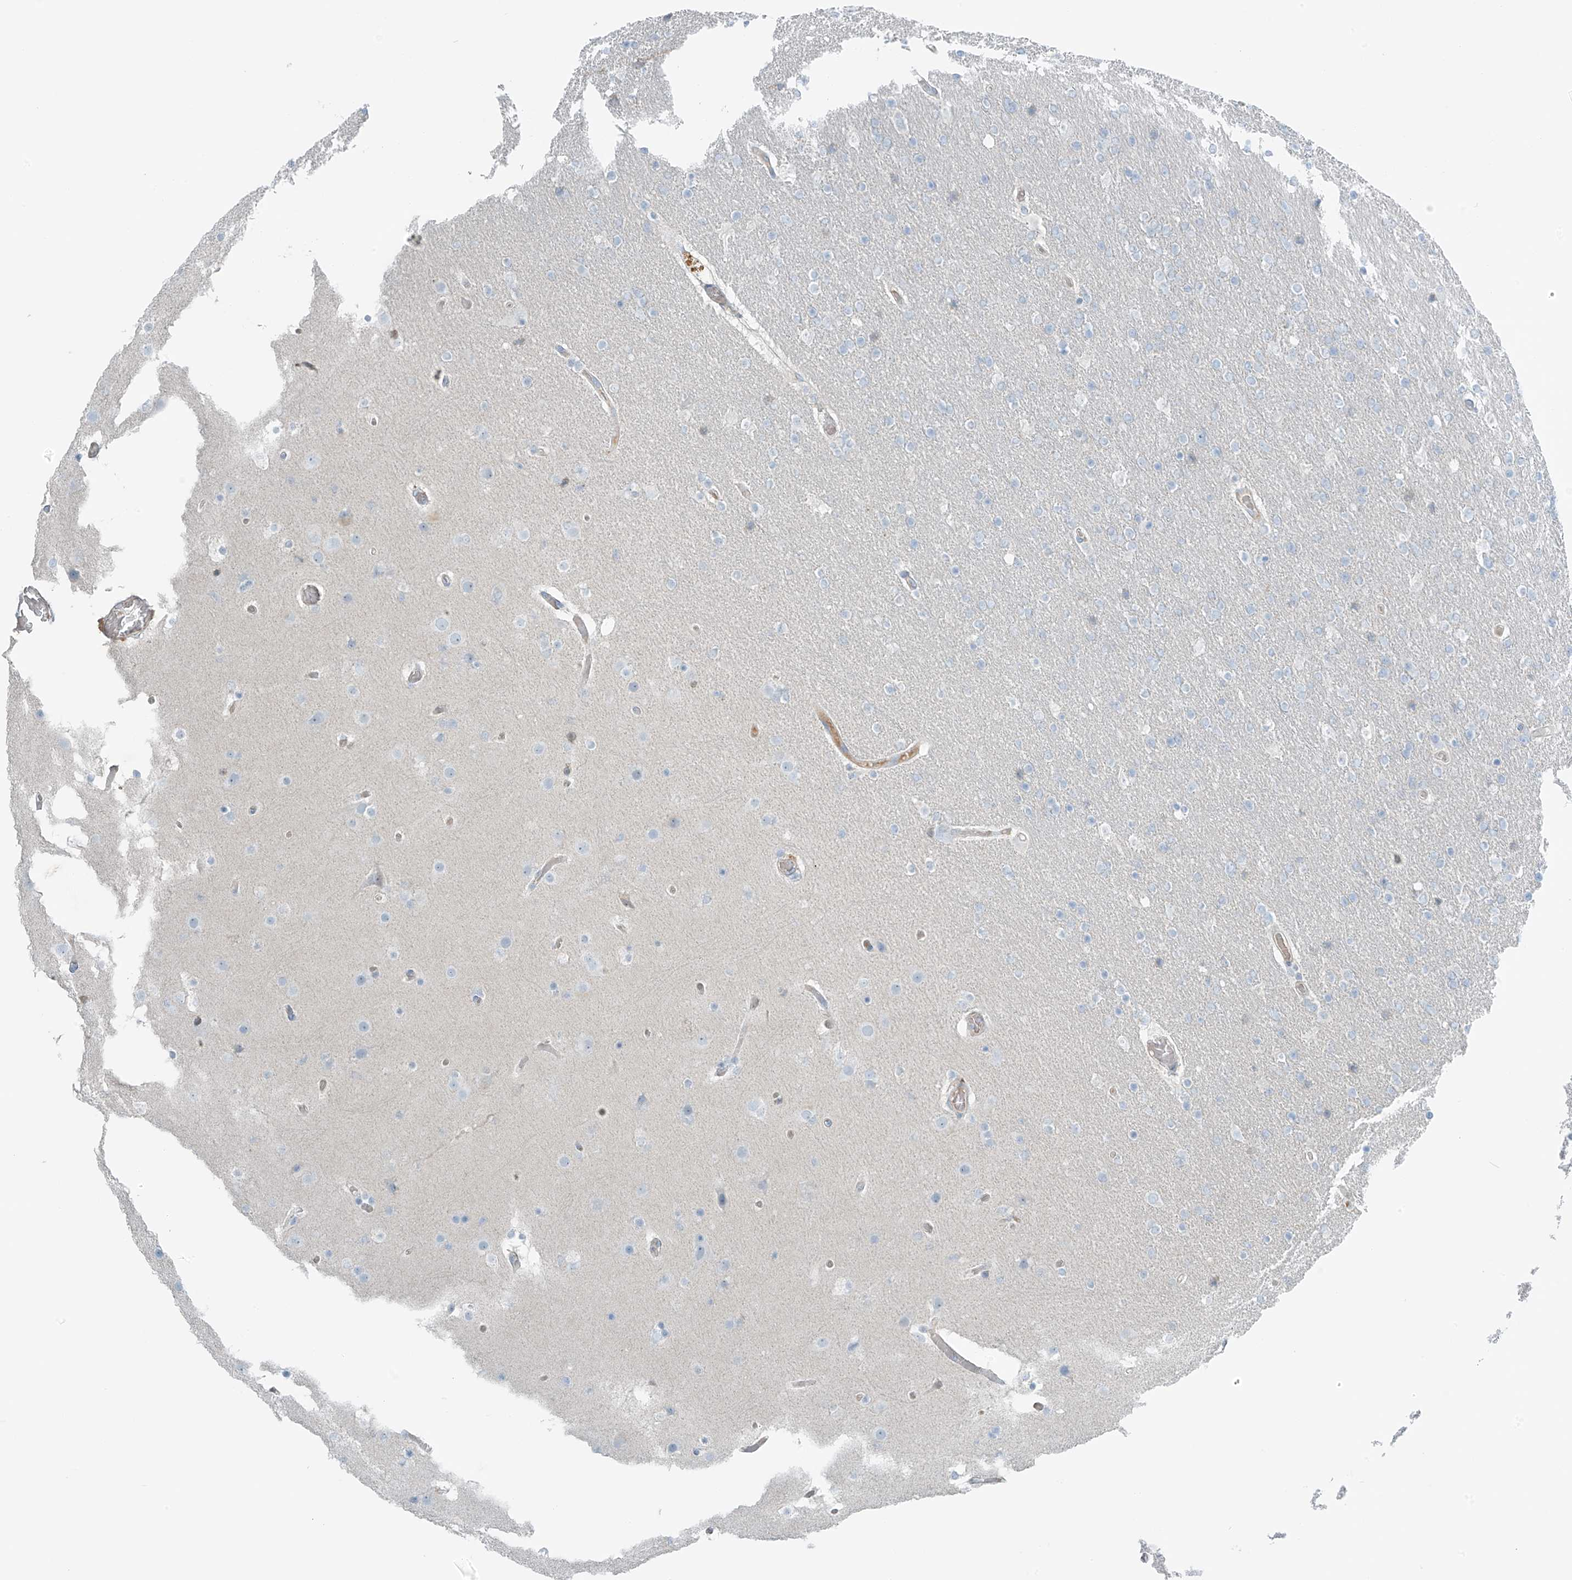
{"staining": {"intensity": "negative", "quantity": "none", "location": "none"}, "tissue": "glioma", "cell_type": "Tumor cells", "image_type": "cancer", "snomed": [{"axis": "morphology", "description": "Glioma, malignant, High grade"}, {"axis": "topography", "description": "Cerebral cortex"}], "caption": "The micrograph shows no significant positivity in tumor cells of glioma.", "gene": "FAM131C", "patient": {"sex": "female", "age": 36}}